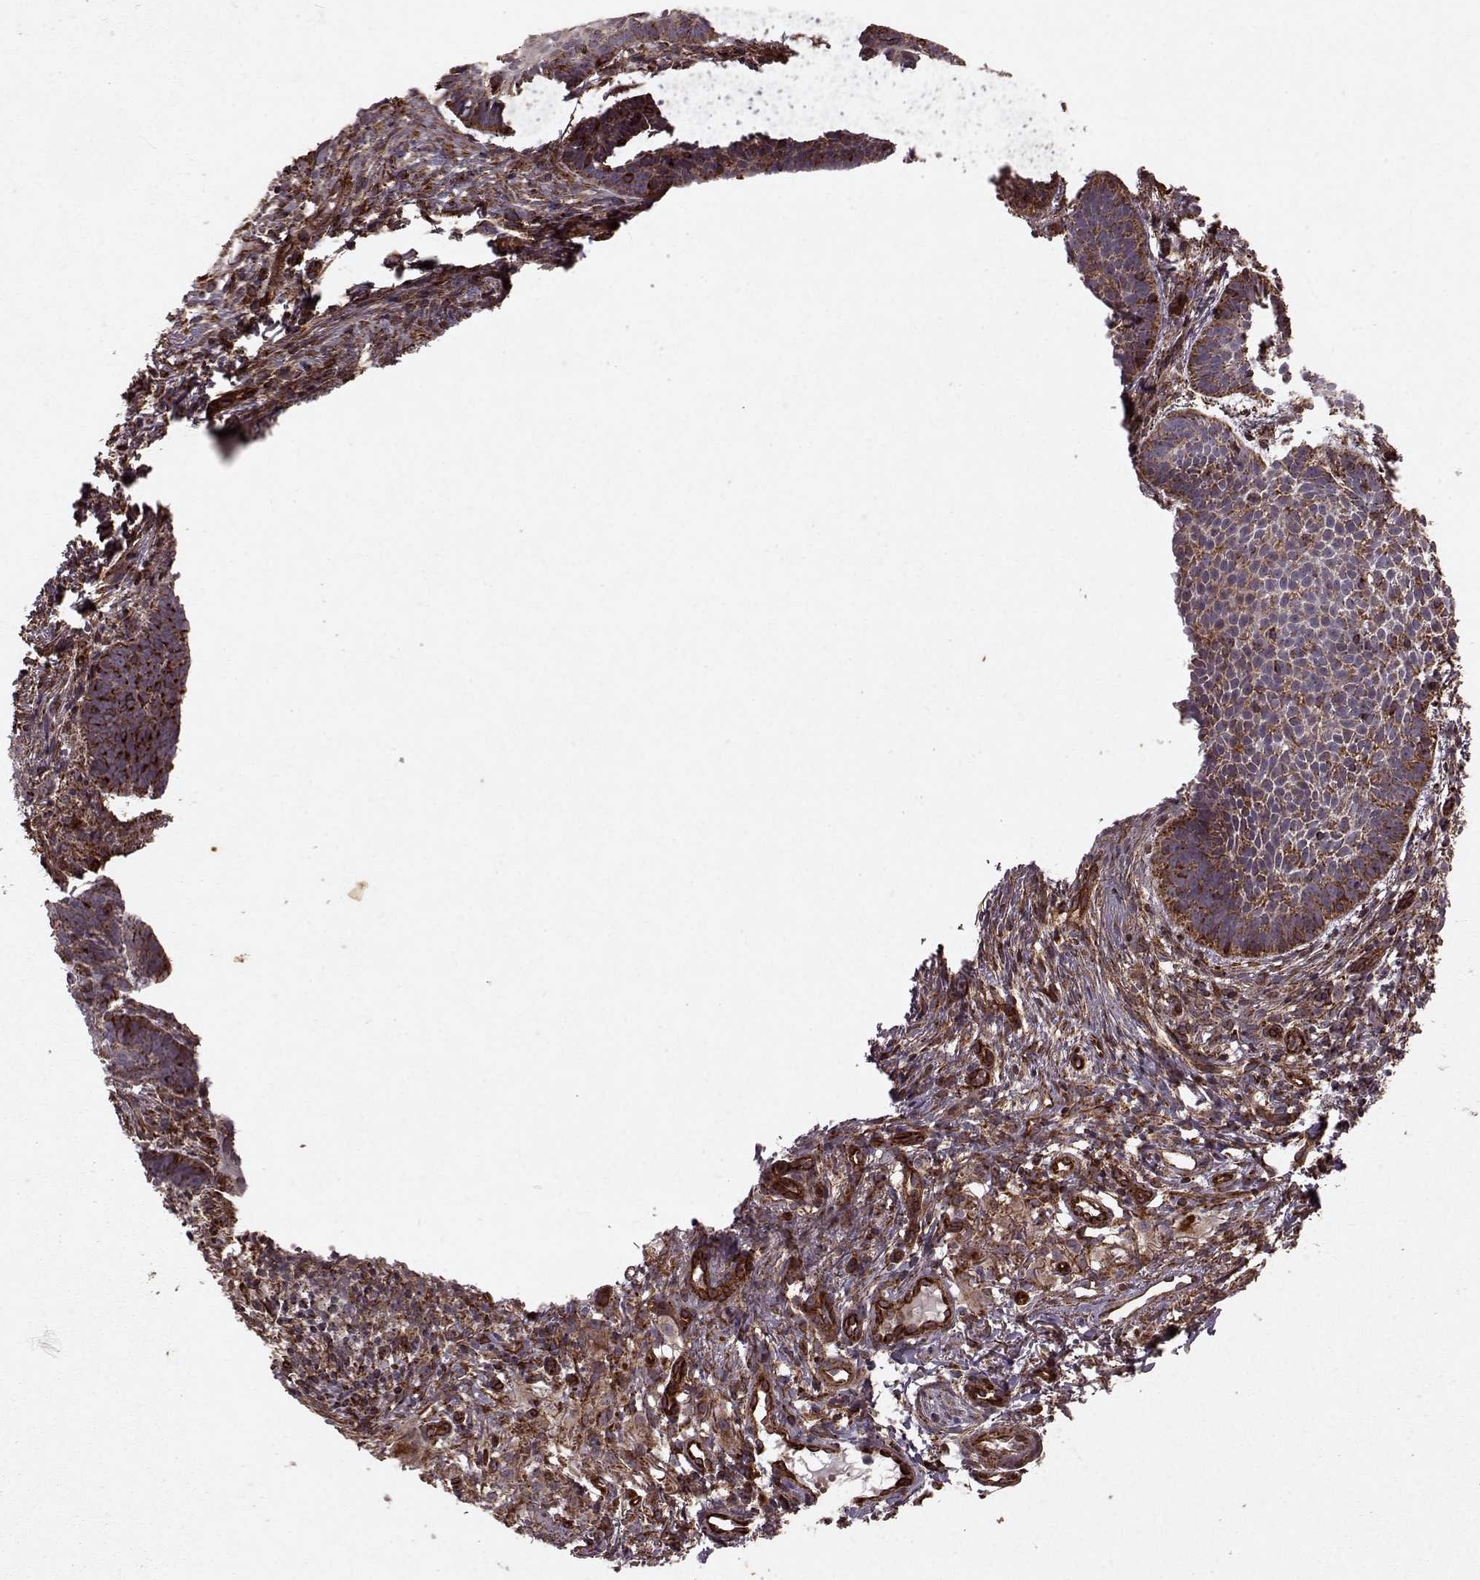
{"staining": {"intensity": "strong", "quantity": "25%-75%", "location": "cytoplasmic/membranous"}, "tissue": "skin cancer", "cell_type": "Tumor cells", "image_type": "cancer", "snomed": [{"axis": "morphology", "description": "Basal cell carcinoma"}, {"axis": "topography", "description": "Skin"}], "caption": "Immunohistochemical staining of human skin basal cell carcinoma shows strong cytoplasmic/membranous protein expression in approximately 25%-75% of tumor cells.", "gene": "FXN", "patient": {"sex": "male", "age": 72}}